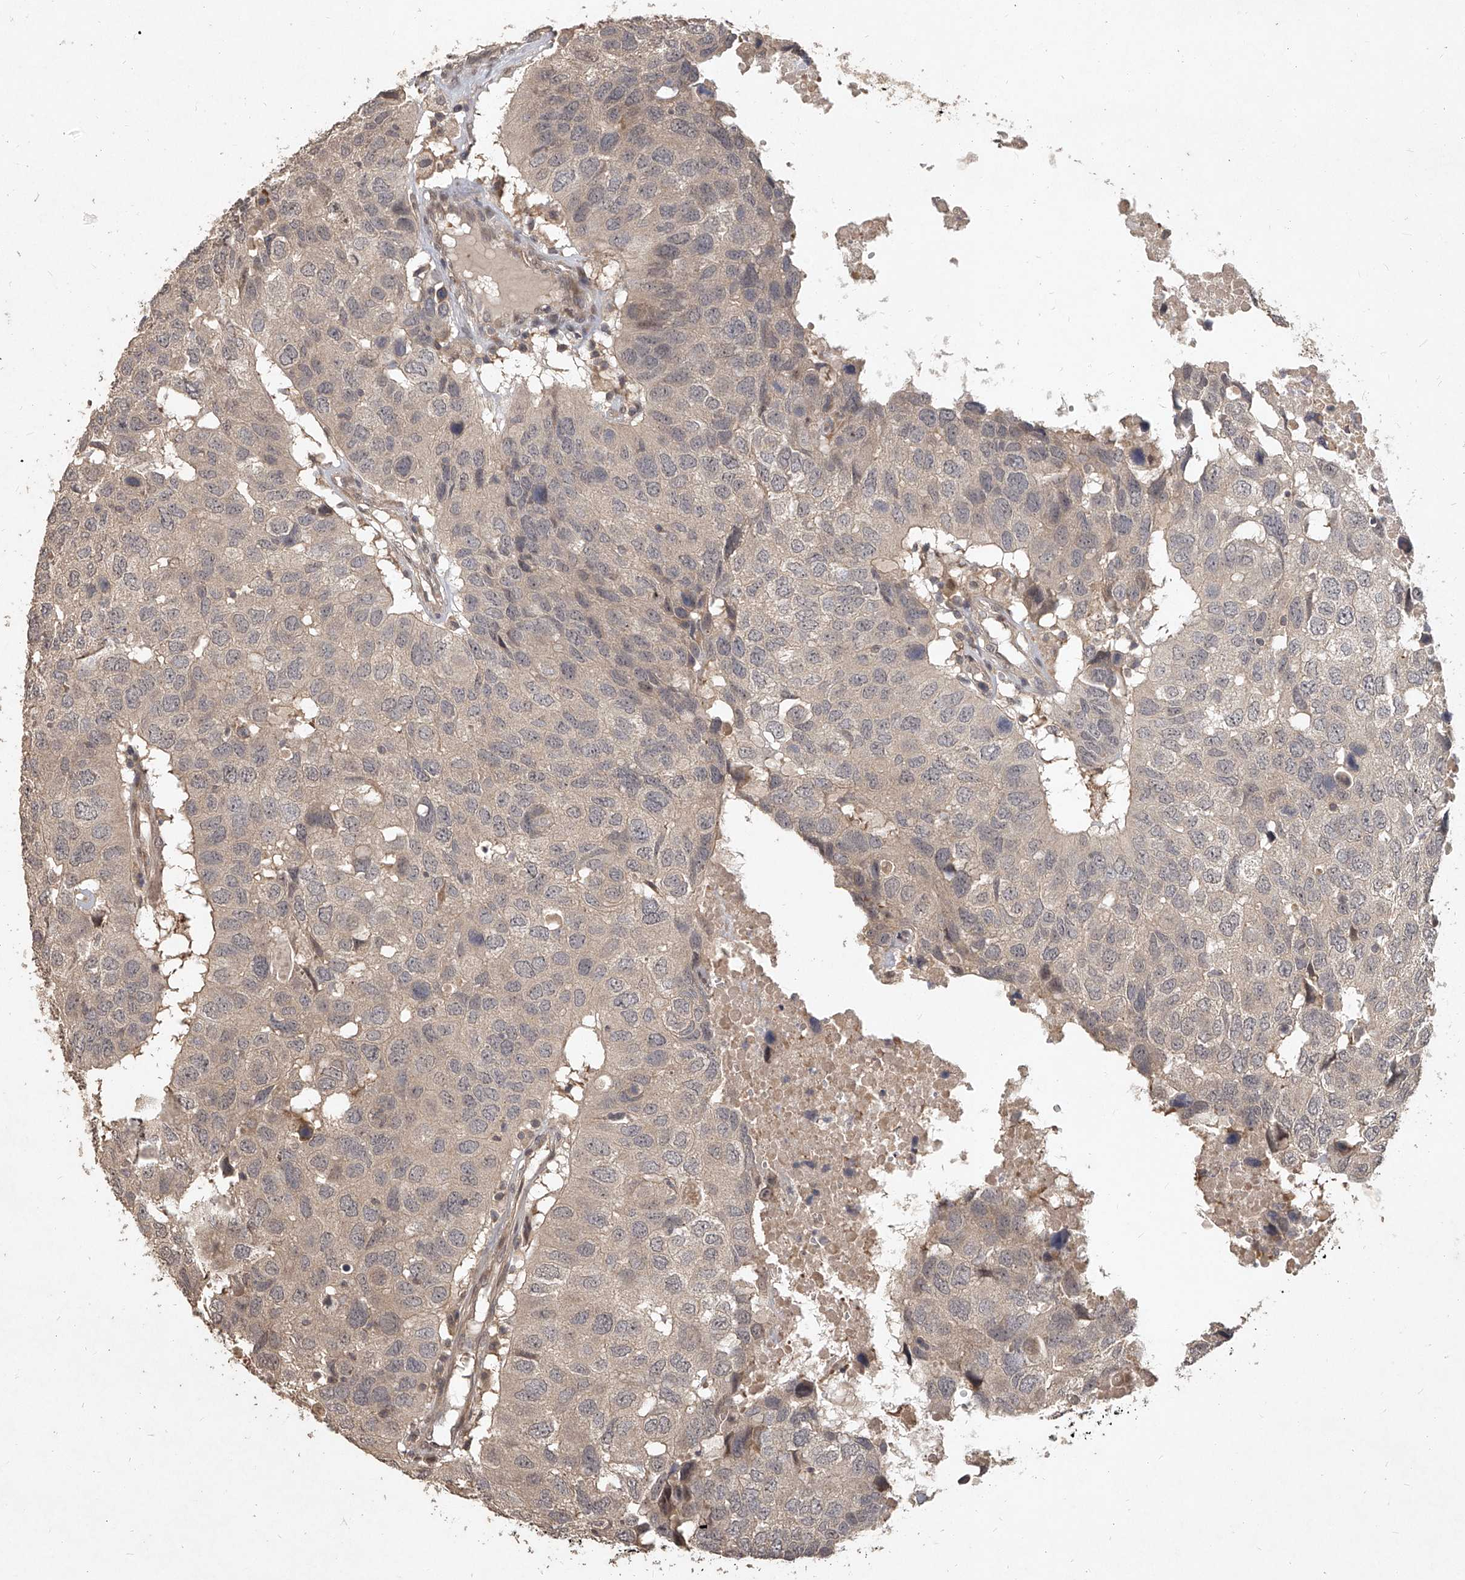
{"staining": {"intensity": "weak", "quantity": "<25%", "location": "cytoplasmic/membranous"}, "tissue": "head and neck cancer", "cell_type": "Tumor cells", "image_type": "cancer", "snomed": [{"axis": "morphology", "description": "Squamous cell carcinoma, NOS"}, {"axis": "topography", "description": "Head-Neck"}], "caption": "Immunohistochemistry histopathology image of neoplastic tissue: human head and neck squamous cell carcinoma stained with DAB (3,3'-diaminobenzidine) exhibits no significant protein positivity in tumor cells. (Stains: DAB IHC with hematoxylin counter stain, Microscopy: brightfield microscopy at high magnification).", "gene": "SLC37A1", "patient": {"sex": "male", "age": 66}}